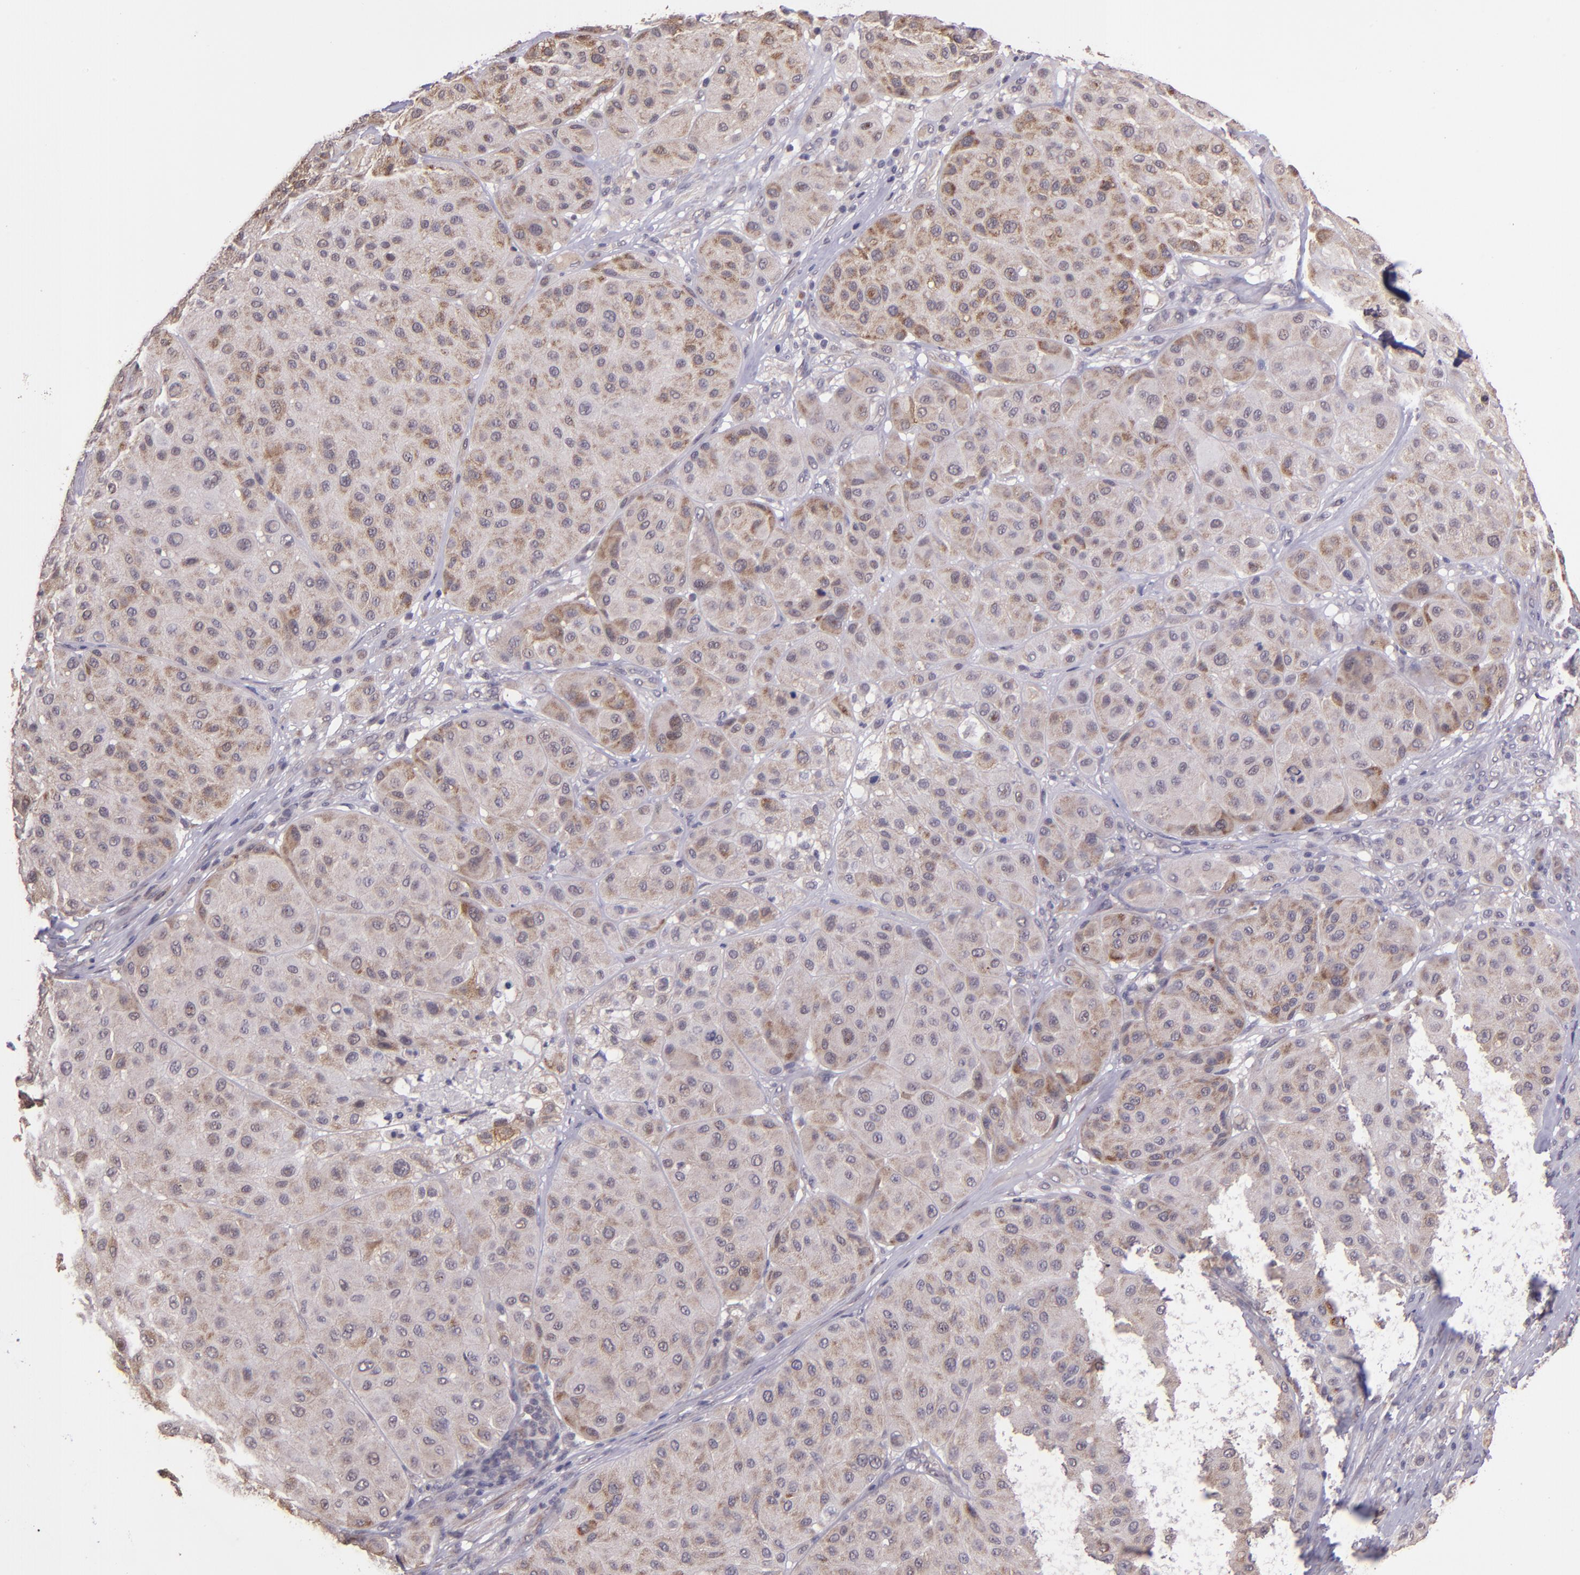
{"staining": {"intensity": "moderate", "quantity": "25%-75%", "location": "cytoplasmic/membranous"}, "tissue": "melanoma", "cell_type": "Tumor cells", "image_type": "cancer", "snomed": [{"axis": "morphology", "description": "Normal tissue, NOS"}, {"axis": "morphology", "description": "Malignant melanoma, Metastatic site"}, {"axis": "topography", "description": "Skin"}], "caption": "A micrograph of human malignant melanoma (metastatic site) stained for a protein demonstrates moderate cytoplasmic/membranous brown staining in tumor cells.", "gene": "TAF7L", "patient": {"sex": "male", "age": 41}}